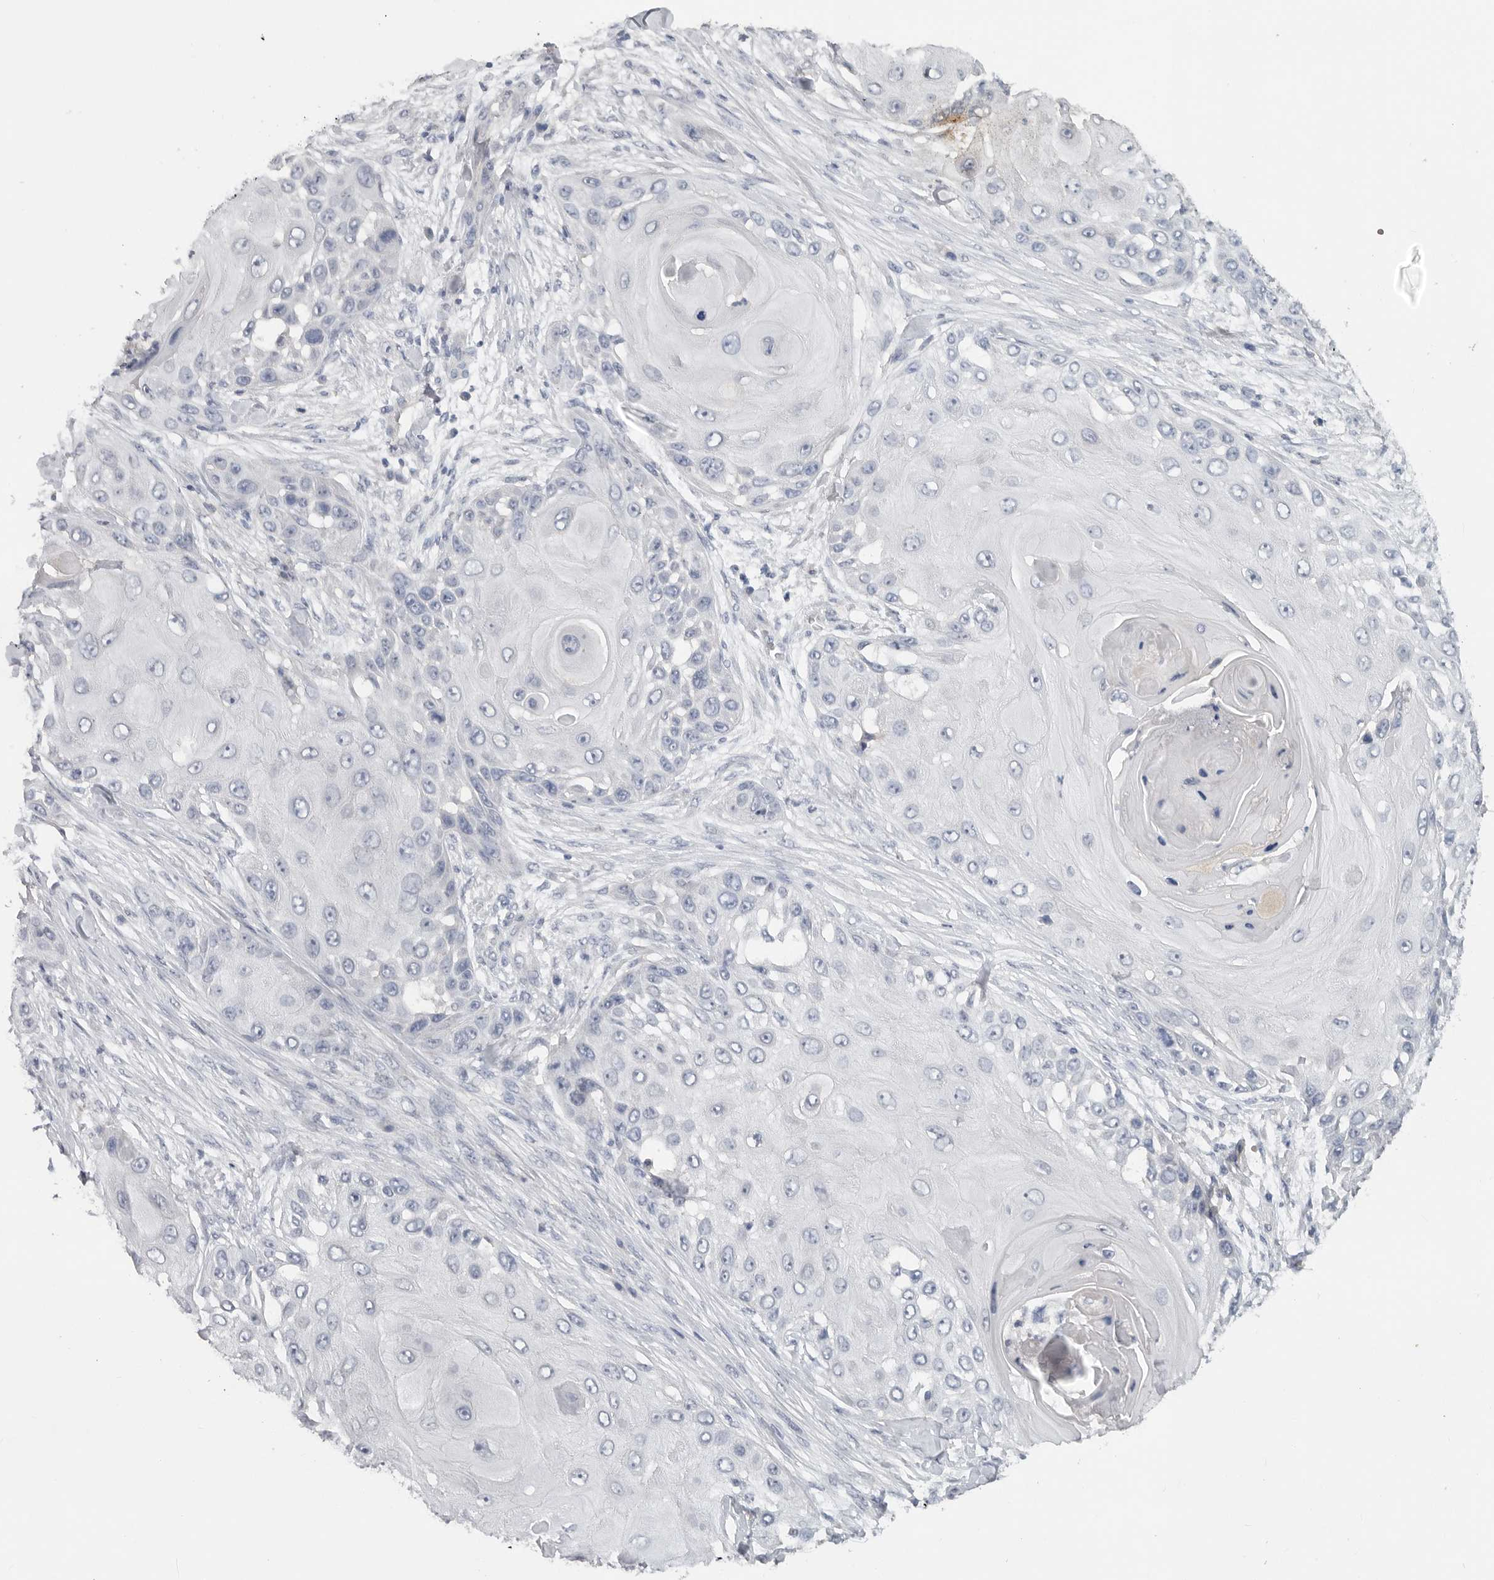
{"staining": {"intensity": "negative", "quantity": "none", "location": "none"}, "tissue": "skin cancer", "cell_type": "Tumor cells", "image_type": "cancer", "snomed": [{"axis": "morphology", "description": "Squamous cell carcinoma, NOS"}, {"axis": "topography", "description": "Skin"}], "caption": "Image shows no significant protein positivity in tumor cells of squamous cell carcinoma (skin). (Brightfield microscopy of DAB immunohistochemistry at high magnification).", "gene": "REG4", "patient": {"sex": "female", "age": 44}}